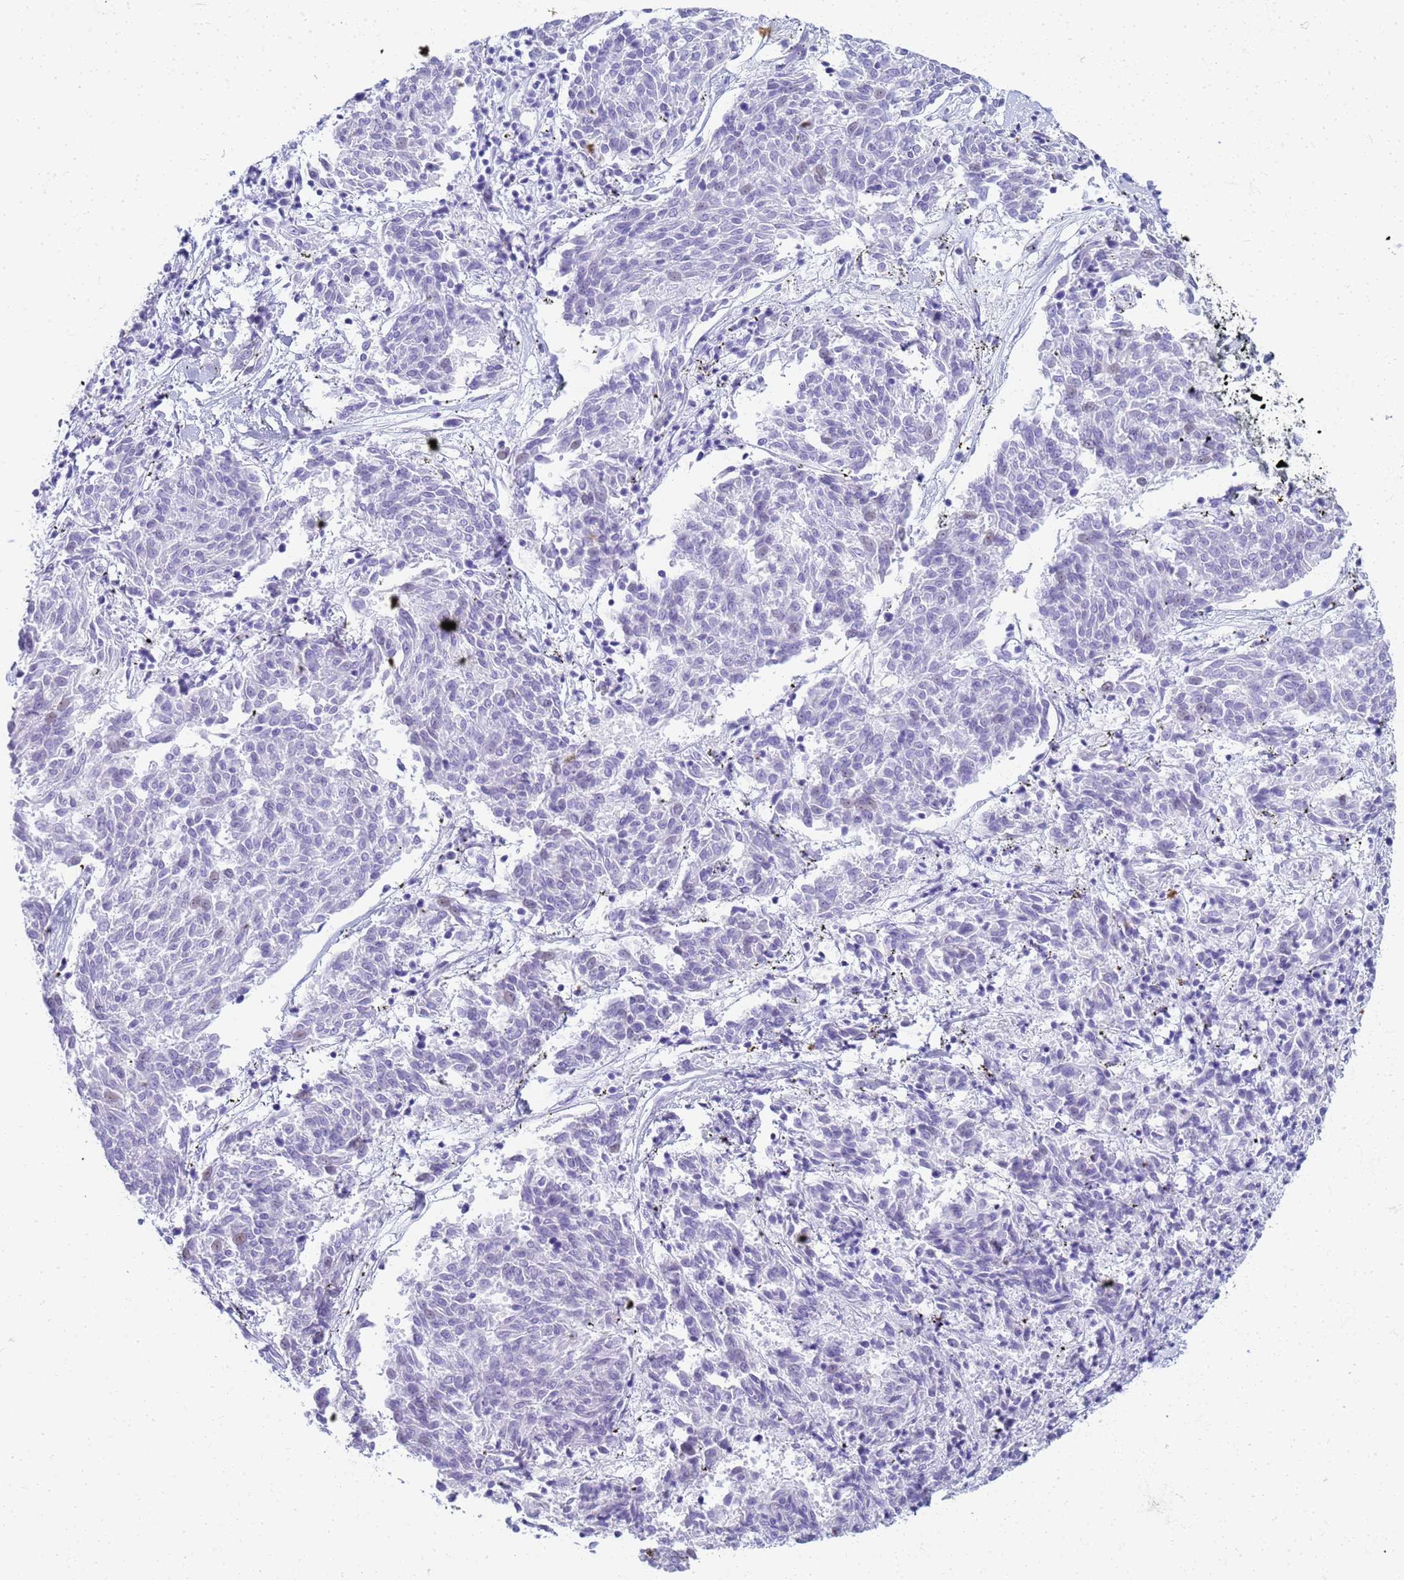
{"staining": {"intensity": "negative", "quantity": "none", "location": "none"}, "tissue": "melanoma", "cell_type": "Tumor cells", "image_type": "cancer", "snomed": [{"axis": "morphology", "description": "Malignant melanoma, NOS"}, {"axis": "topography", "description": "Skin"}], "caption": "This is a photomicrograph of immunohistochemistry staining of melanoma, which shows no staining in tumor cells. The staining was performed using DAB to visualize the protein expression in brown, while the nuclei were stained in blue with hematoxylin (Magnification: 20x).", "gene": "SLC7A9", "patient": {"sex": "female", "age": 72}}